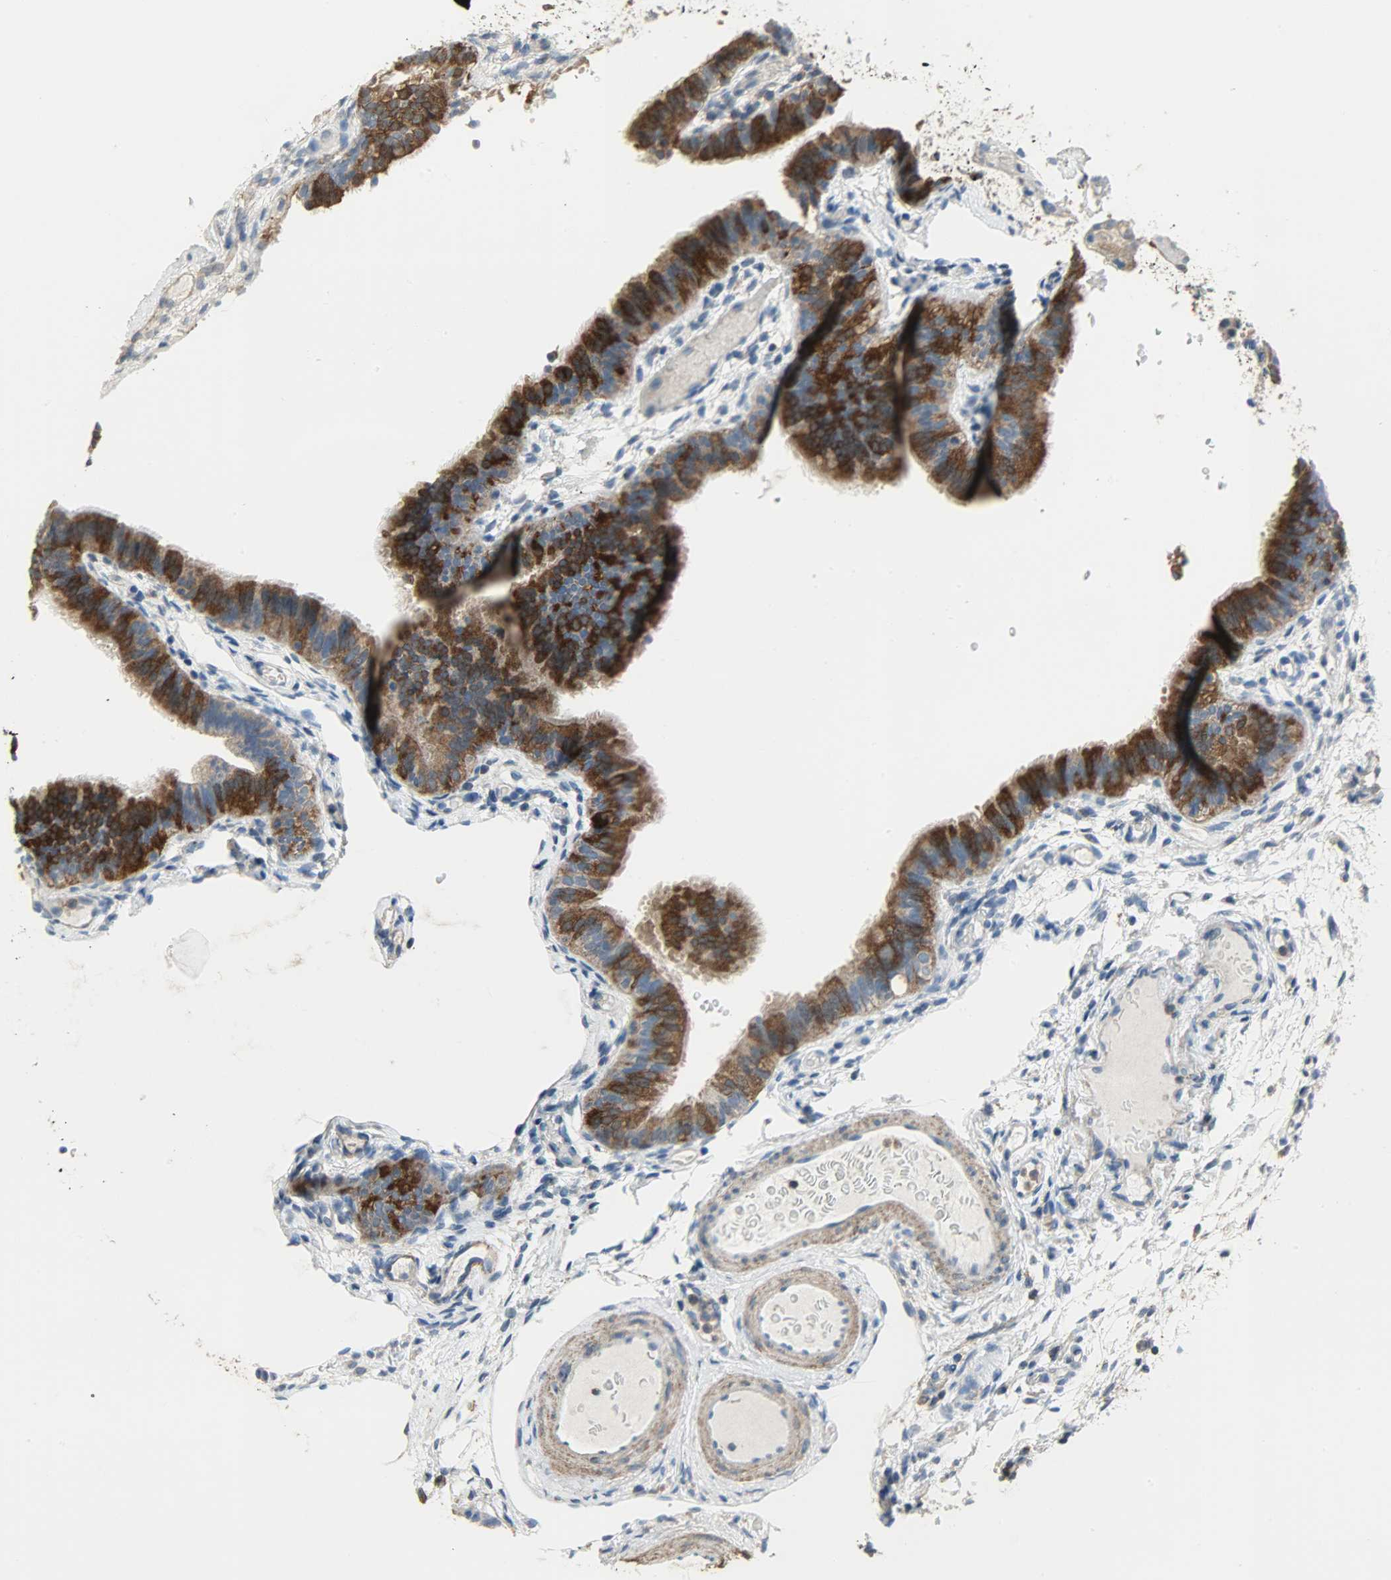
{"staining": {"intensity": "moderate", "quantity": ">75%", "location": "cytoplasmic/membranous"}, "tissue": "fallopian tube", "cell_type": "Glandular cells", "image_type": "normal", "snomed": [{"axis": "morphology", "description": "Normal tissue, NOS"}, {"axis": "morphology", "description": "Dermoid, NOS"}, {"axis": "topography", "description": "Fallopian tube"}], "caption": "About >75% of glandular cells in benign fallopian tube show moderate cytoplasmic/membranous protein expression as visualized by brown immunohistochemical staining.", "gene": "DNAJA4", "patient": {"sex": "female", "age": 33}}